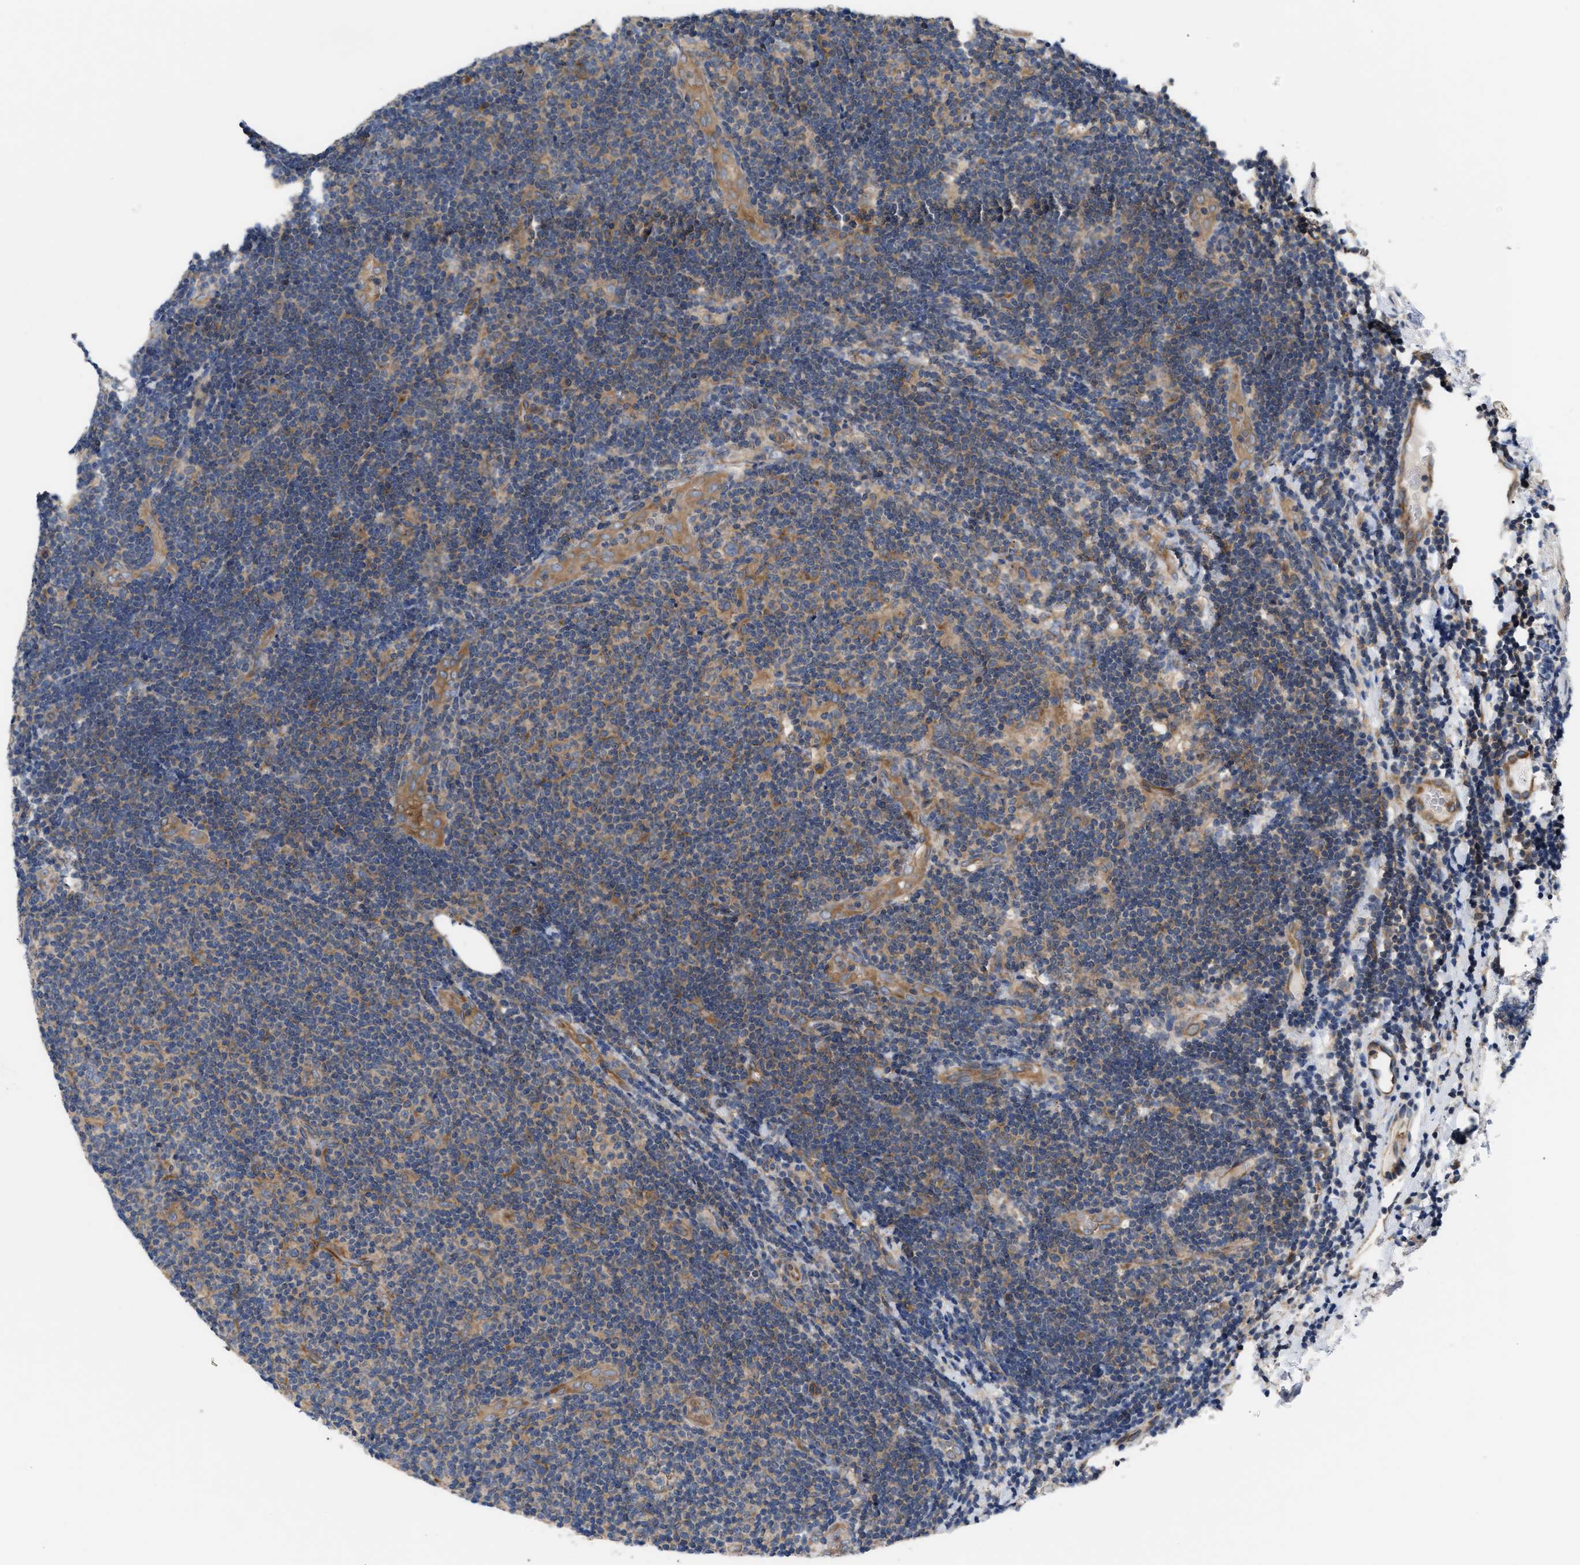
{"staining": {"intensity": "moderate", "quantity": ">75%", "location": "cytoplasmic/membranous"}, "tissue": "lymphoma", "cell_type": "Tumor cells", "image_type": "cancer", "snomed": [{"axis": "morphology", "description": "Malignant lymphoma, non-Hodgkin's type, Low grade"}, {"axis": "topography", "description": "Lymph node"}], "caption": "This micrograph displays immunohistochemistry (IHC) staining of human lymphoma, with medium moderate cytoplasmic/membranous positivity in approximately >75% of tumor cells.", "gene": "LAPTM4B", "patient": {"sex": "male", "age": 83}}